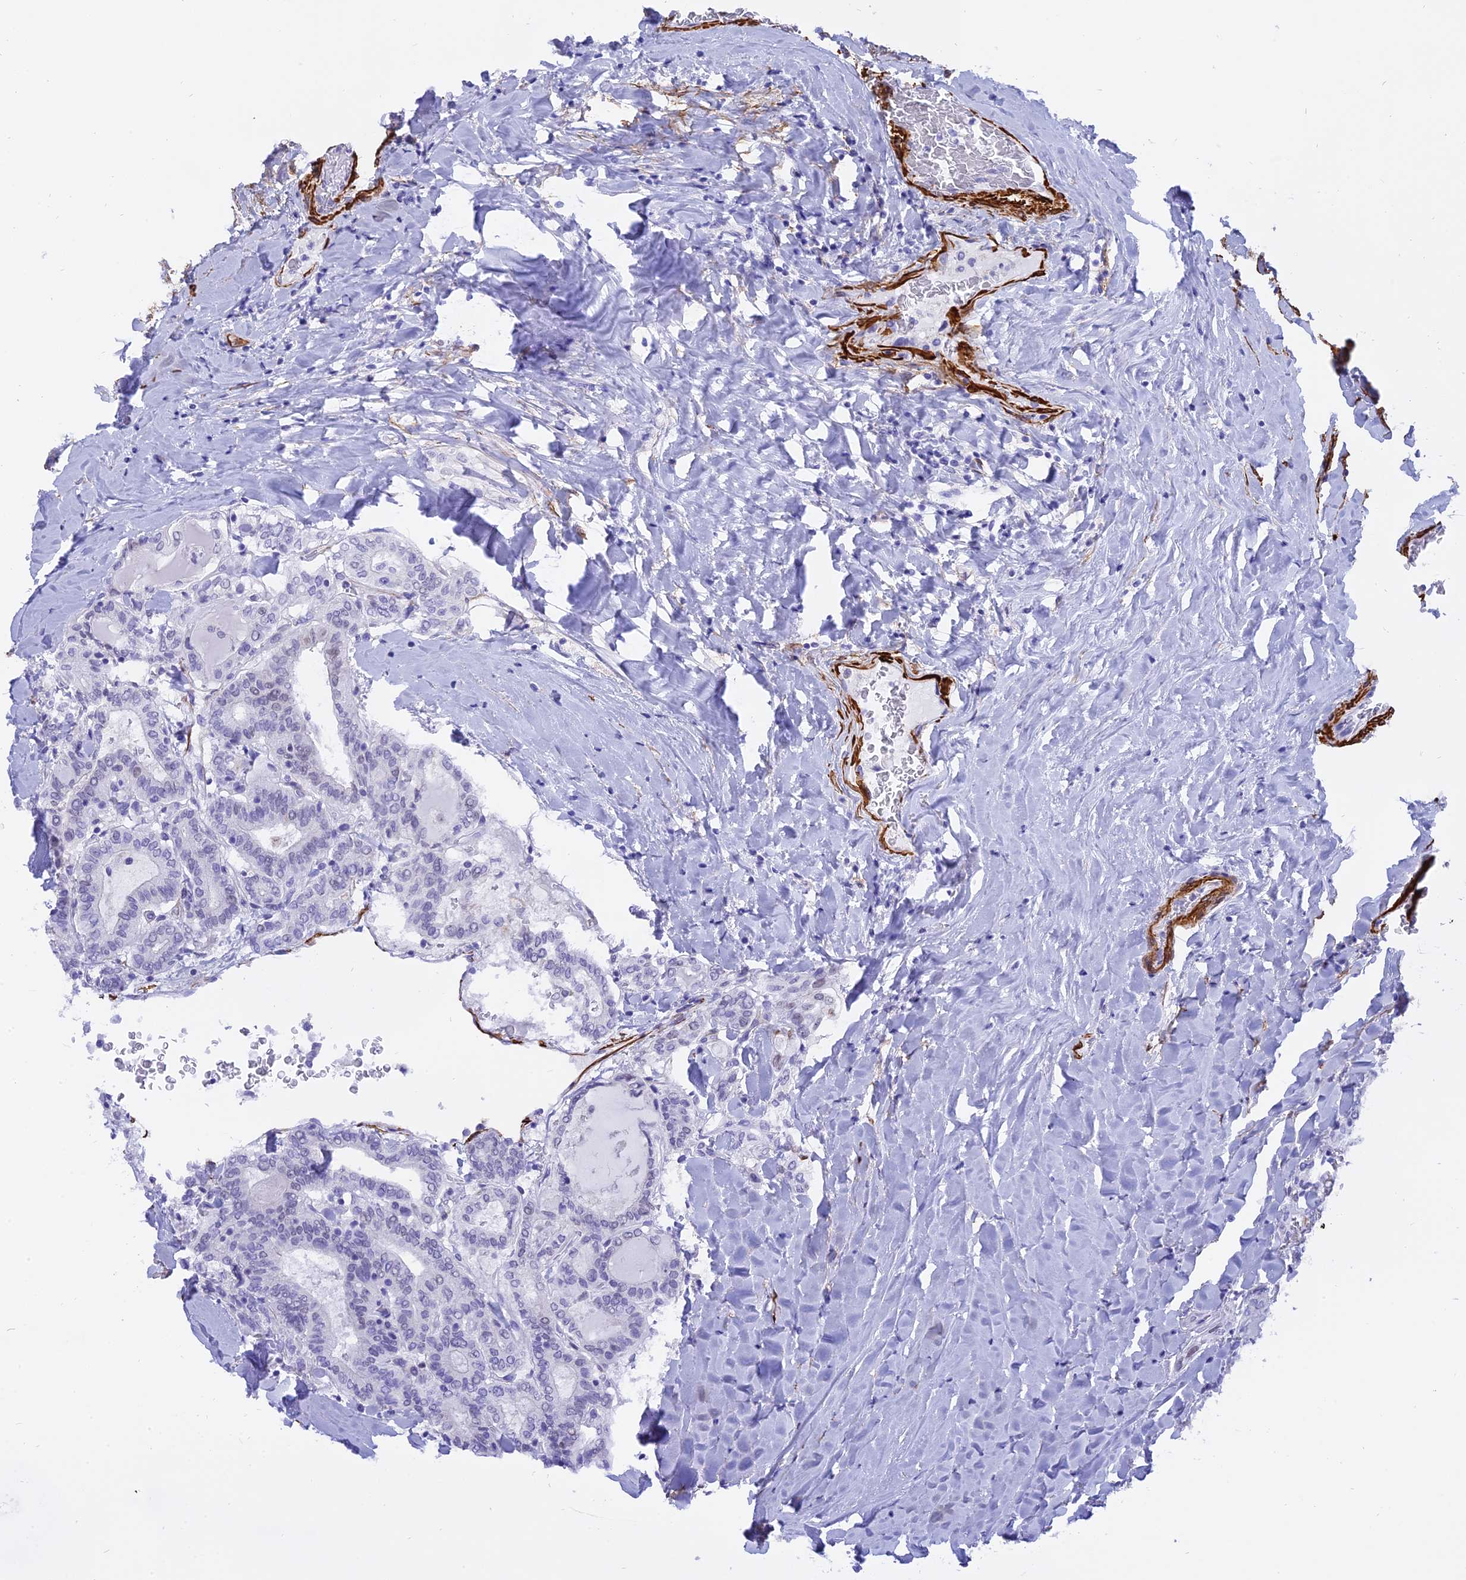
{"staining": {"intensity": "negative", "quantity": "none", "location": "none"}, "tissue": "thyroid cancer", "cell_type": "Tumor cells", "image_type": "cancer", "snomed": [{"axis": "morphology", "description": "Papillary adenocarcinoma, NOS"}, {"axis": "topography", "description": "Thyroid gland"}], "caption": "High power microscopy photomicrograph of an immunohistochemistry (IHC) histopathology image of thyroid cancer (papillary adenocarcinoma), revealing no significant expression in tumor cells.", "gene": "CENPV", "patient": {"sex": "female", "age": 72}}